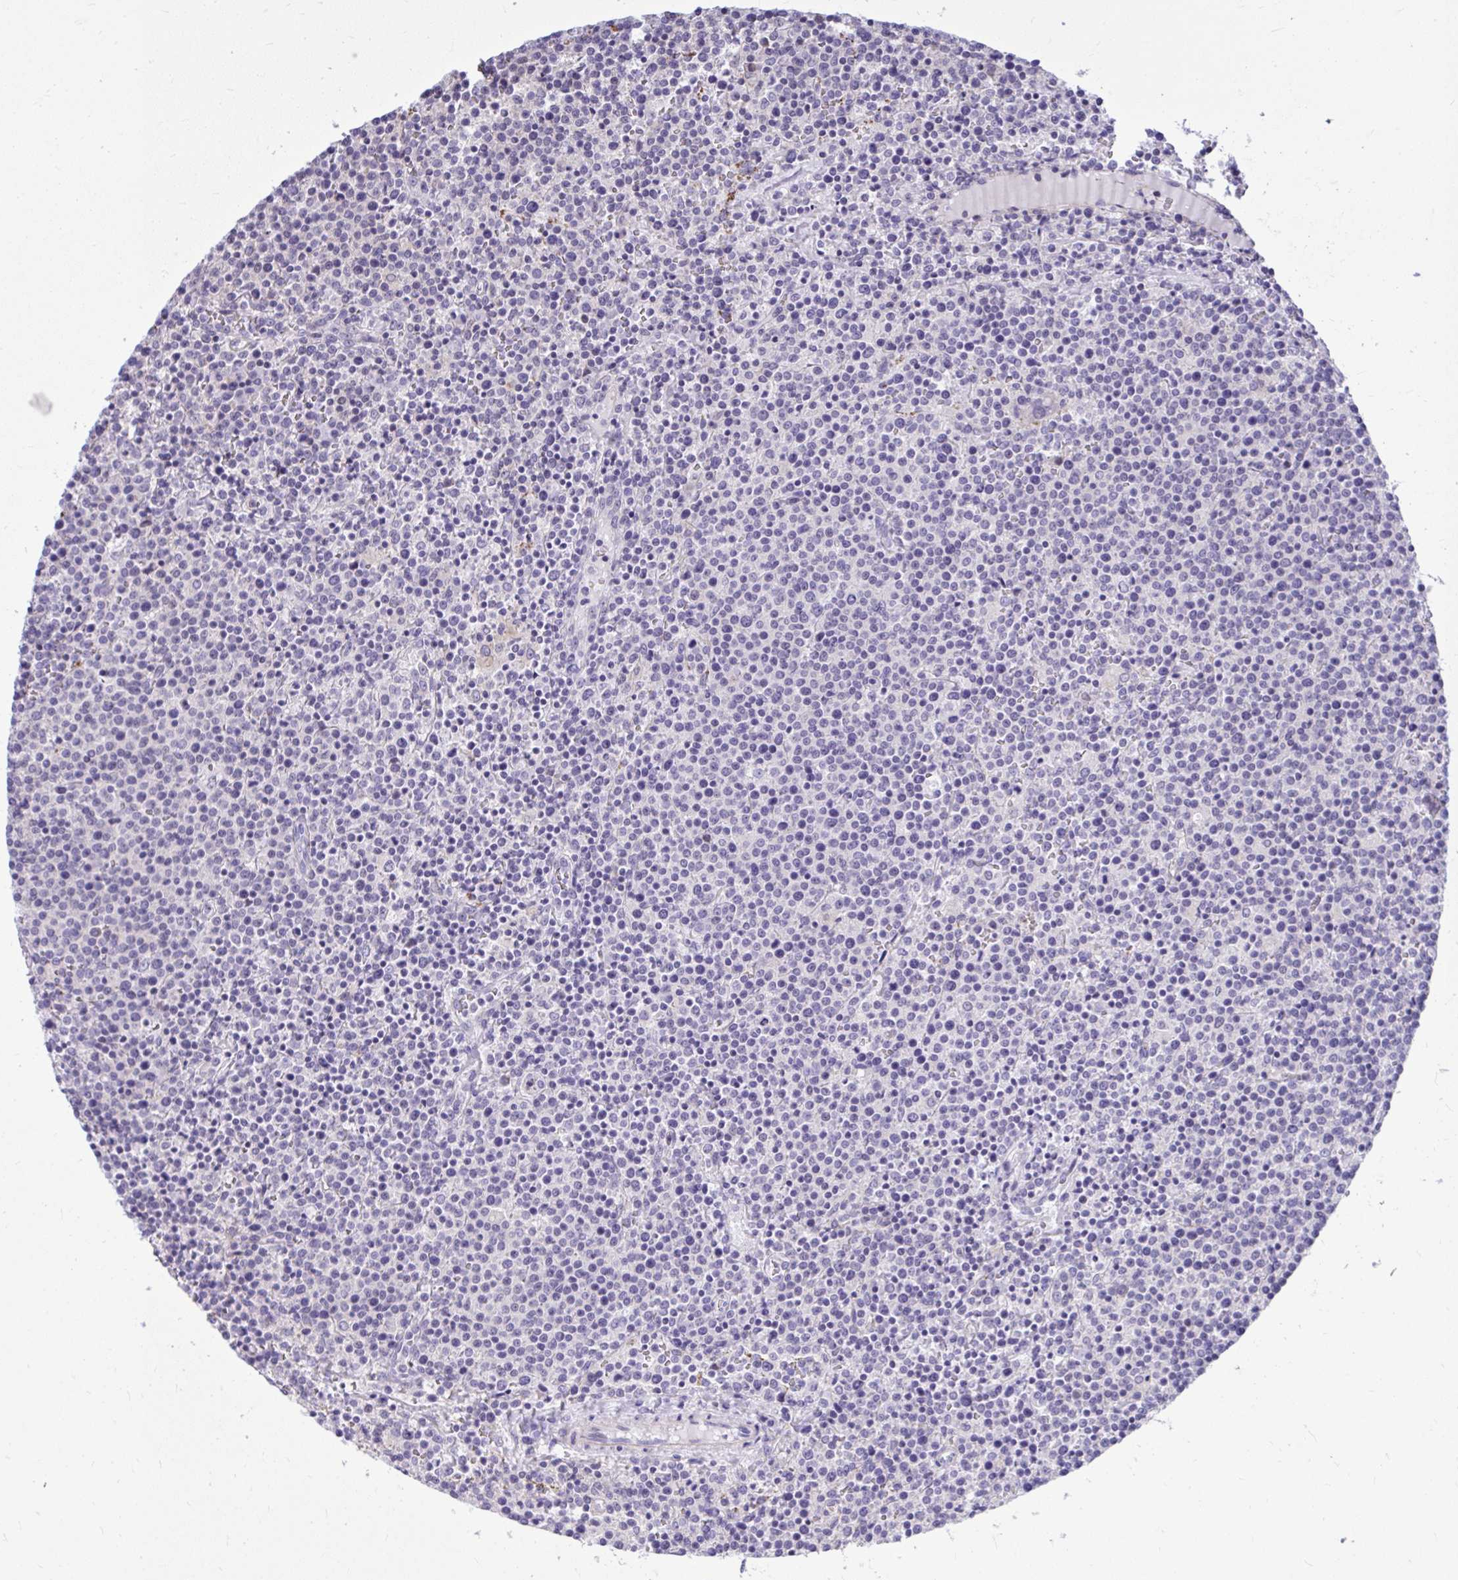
{"staining": {"intensity": "negative", "quantity": "none", "location": "none"}, "tissue": "lymphoma", "cell_type": "Tumor cells", "image_type": "cancer", "snomed": [{"axis": "morphology", "description": "Malignant lymphoma, non-Hodgkin's type, High grade"}, {"axis": "topography", "description": "Lymph node"}], "caption": "This is a image of IHC staining of malignant lymphoma, non-Hodgkin's type (high-grade), which shows no staining in tumor cells.", "gene": "GRK4", "patient": {"sex": "male", "age": 61}}